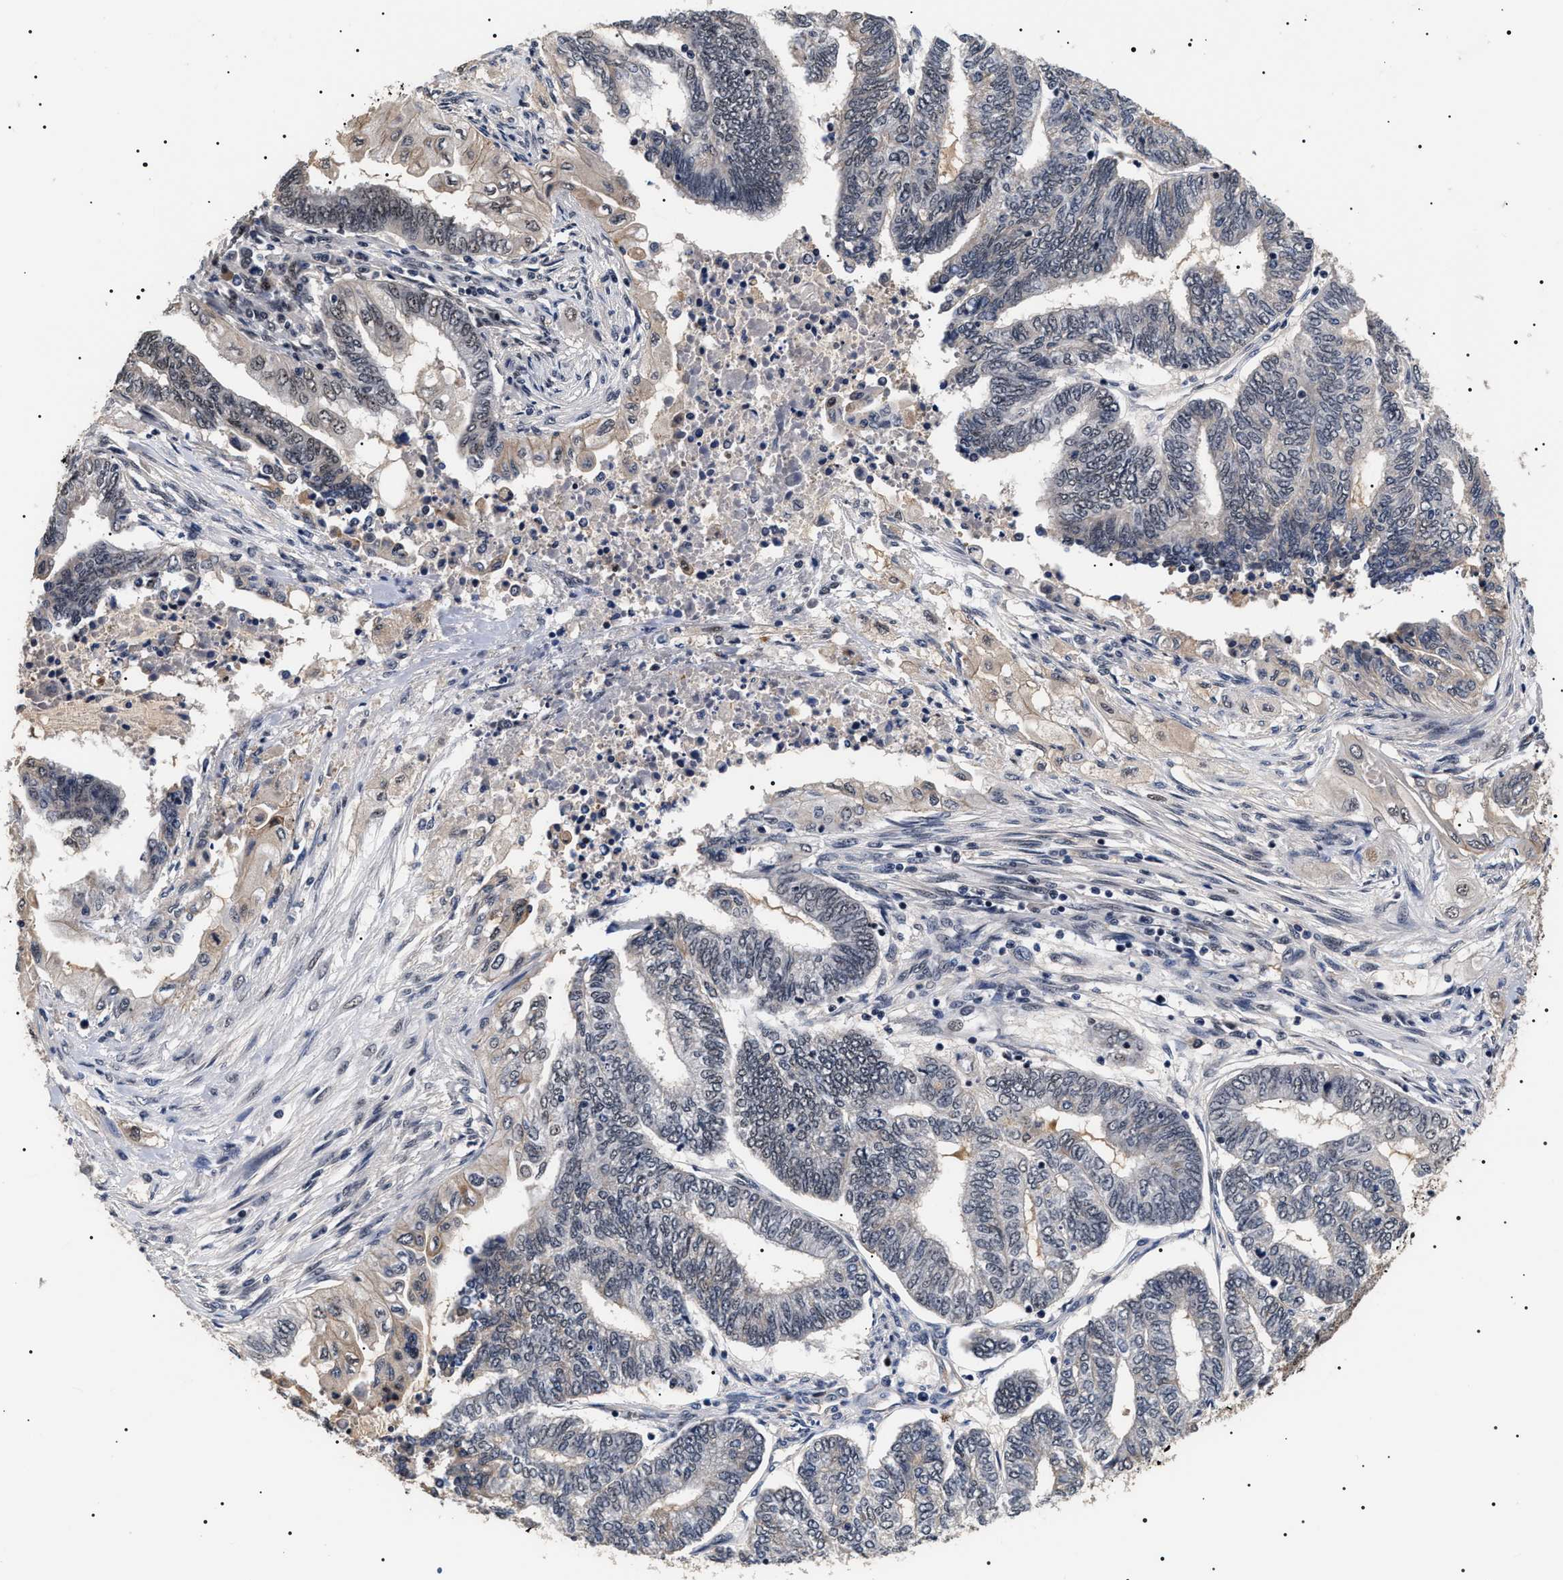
{"staining": {"intensity": "weak", "quantity": "<25%", "location": "cytoplasmic/membranous,nuclear"}, "tissue": "endometrial cancer", "cell_type": "Tumor cells", "image_type": "cancer", "snomed": [{"axis": "morphology", "description": "Adenocarcinoma, NOS"}, {"axis": "topography", "description": "Uterus"}, {"axis": "topography", "description": "Endometrium"}], "caption": "Micrograph shows no significant protein staining in tumor cells of endometrial adenocarcinoma.", "gene": "CAAP1", "patient": {"sex": "female", "age": 70}}